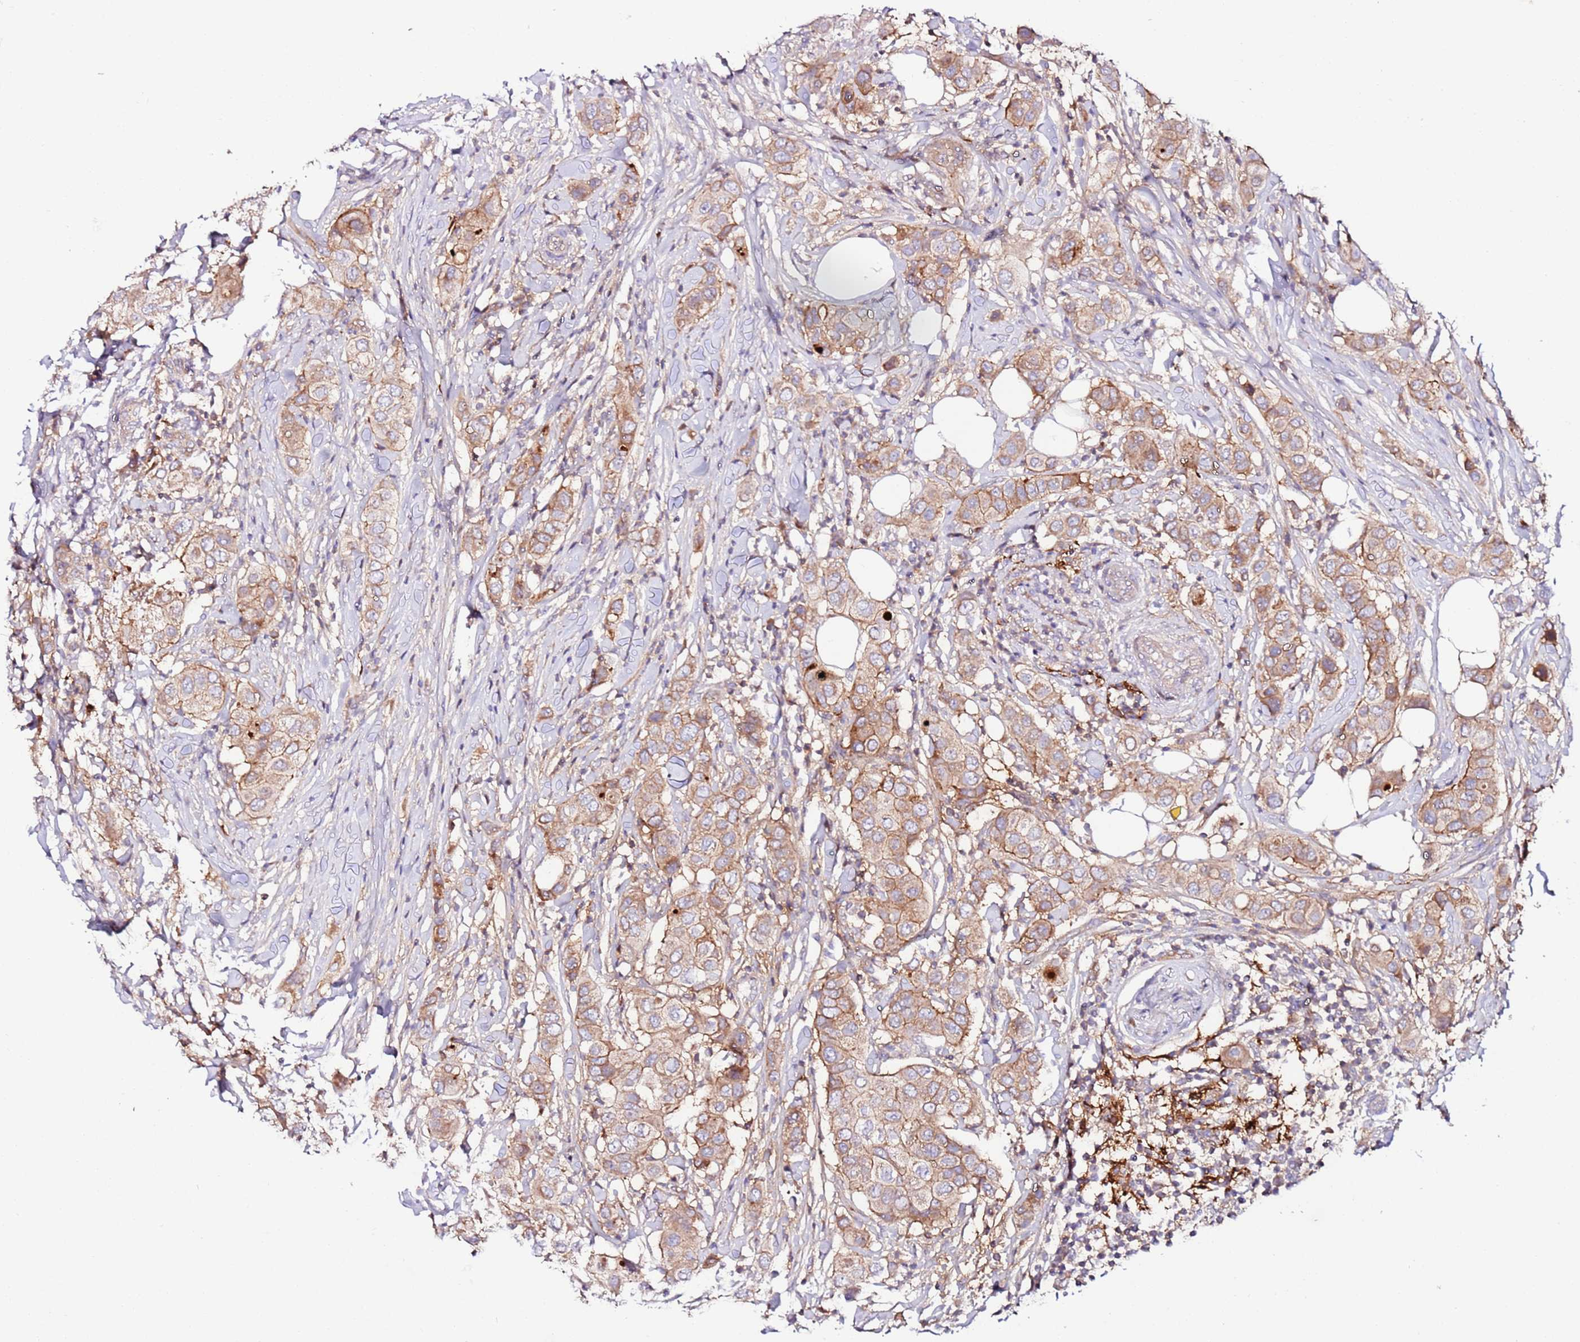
{"staining": {"intensity": "moderate", "quantity": "25%-75%", "location": "cytoplasmic/membranous"}, "tissue": "breast cancer", "cell_type": "Tumor cells", "image_type": "cancer", "snomed": [{"axis": "morphology", "description": "Lobular carcinoma"}, {"axis": "topography", "description": "Breast"}], "caption": "Breast lobular carcinoma tissue reveals moderate cytoplasmic/membranous staining in about 25%-75% of tumor cells The staining was performed using DAB (3,3'-diaminobenzidine) to visualize the protein expression in brown, while the nuclei were stained in blue with hematoxylin (Magnification: 20x).", "gene": "FLVCR1", "patient": {"sex": "female", "age": 51}}